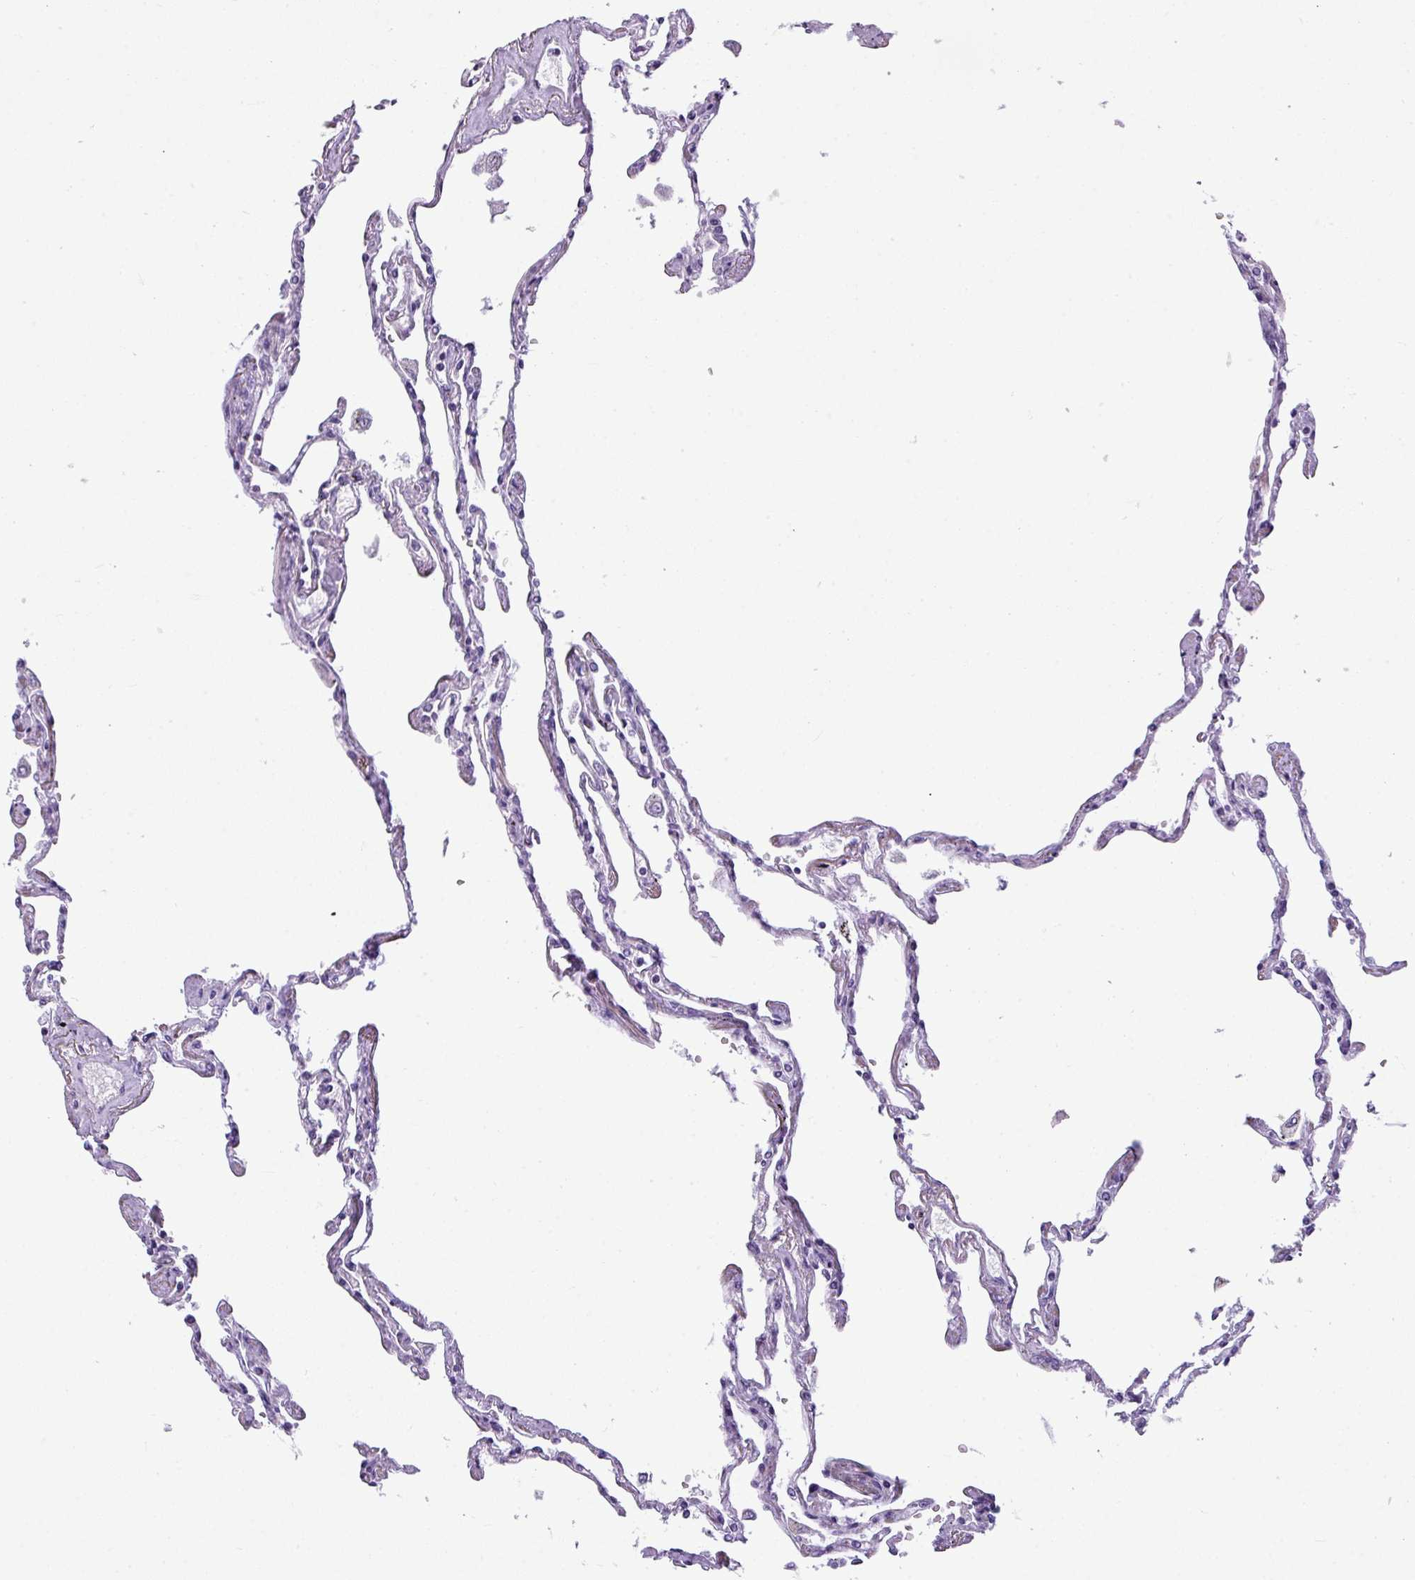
{"staining": {"intensity": "negative", "quantity": "none", "location": "none"}, "tissue": "lung", "cell_type": "Alveolar cells", "image_type": "normal", "snomed": [{"axis": "morphology", "description": "Normal tissue, NOS"}, {"axis": "topography", "description": "Lung"}], "caption": "A micrograph of human lung is negative for staining in alveolar cells. The staining was performed using DAB to visualize the protein expression in brown, while the nuclei were stained in blue with hematoxylin (Magnification: 20x).", "gene": "ZNF568", "patient": {"sex": "female", "age": 67}}